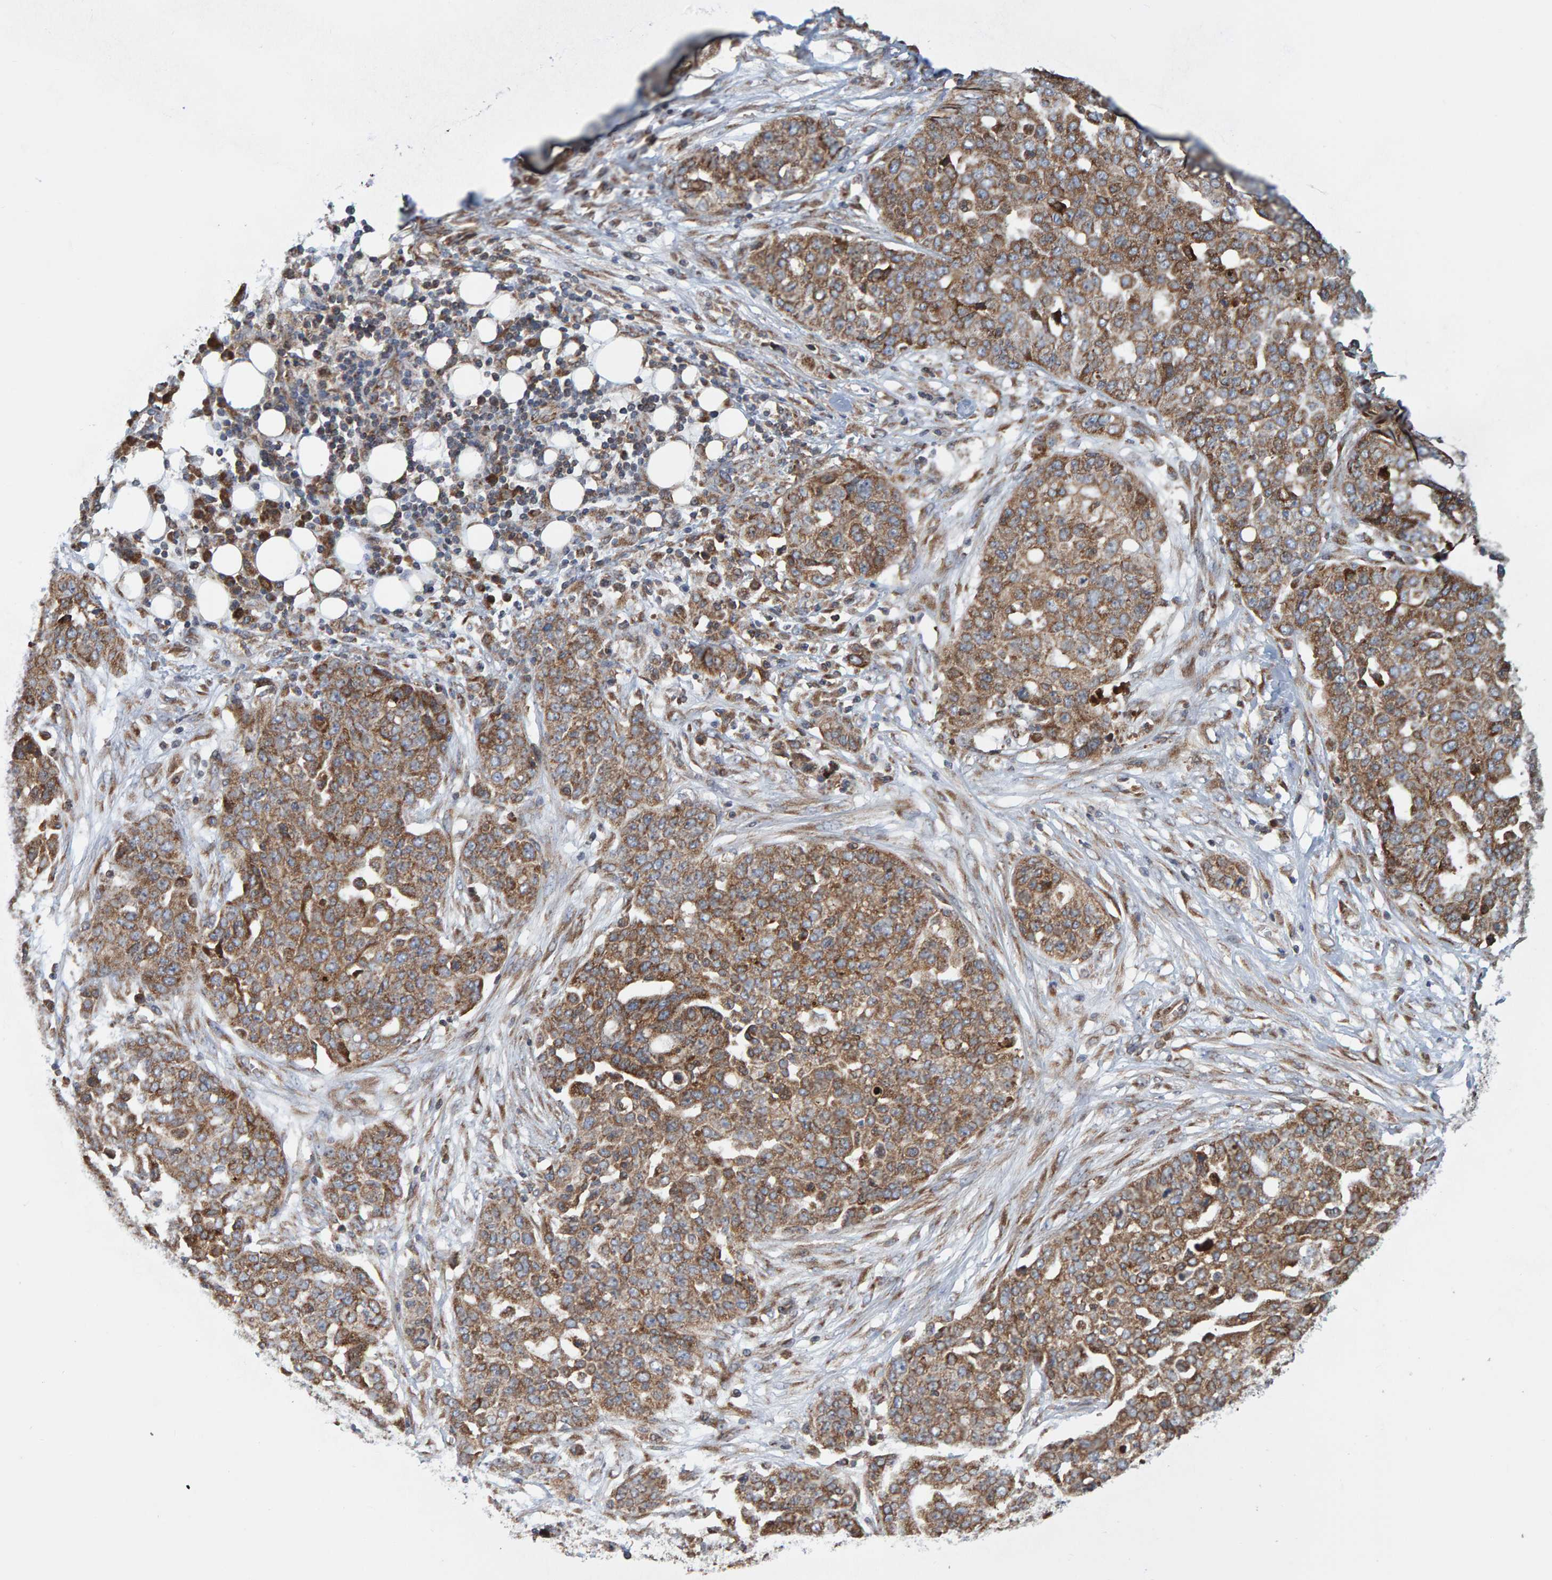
{"staining": {"intensity": "moderate", "quantity": ">75%", "location": "cytoplasmic/membranous"}, "tissue": "ovarian cancer", "cell_type": "Tumor cells", "image_type": "cancer", "snomed": [{"axis": "morphology", "description": "Cystadenocarcinoma, serous, NOS"}, {"axis": "topography", "description": "Soft tissue"}, {"axis": "topography", "description": "Ovary"}], "caption": "Ovarian serous cystadenocarcinoma stained with DAB (3,3'-diaminobenzidine) immunohistochemistry (IHC) exhibits medium levels of moderate cytoplasmic/membranous expression in about >75% of tumor cells.", "gene": "MRPL45", "patient": {"sex": "female", "age": 57}}